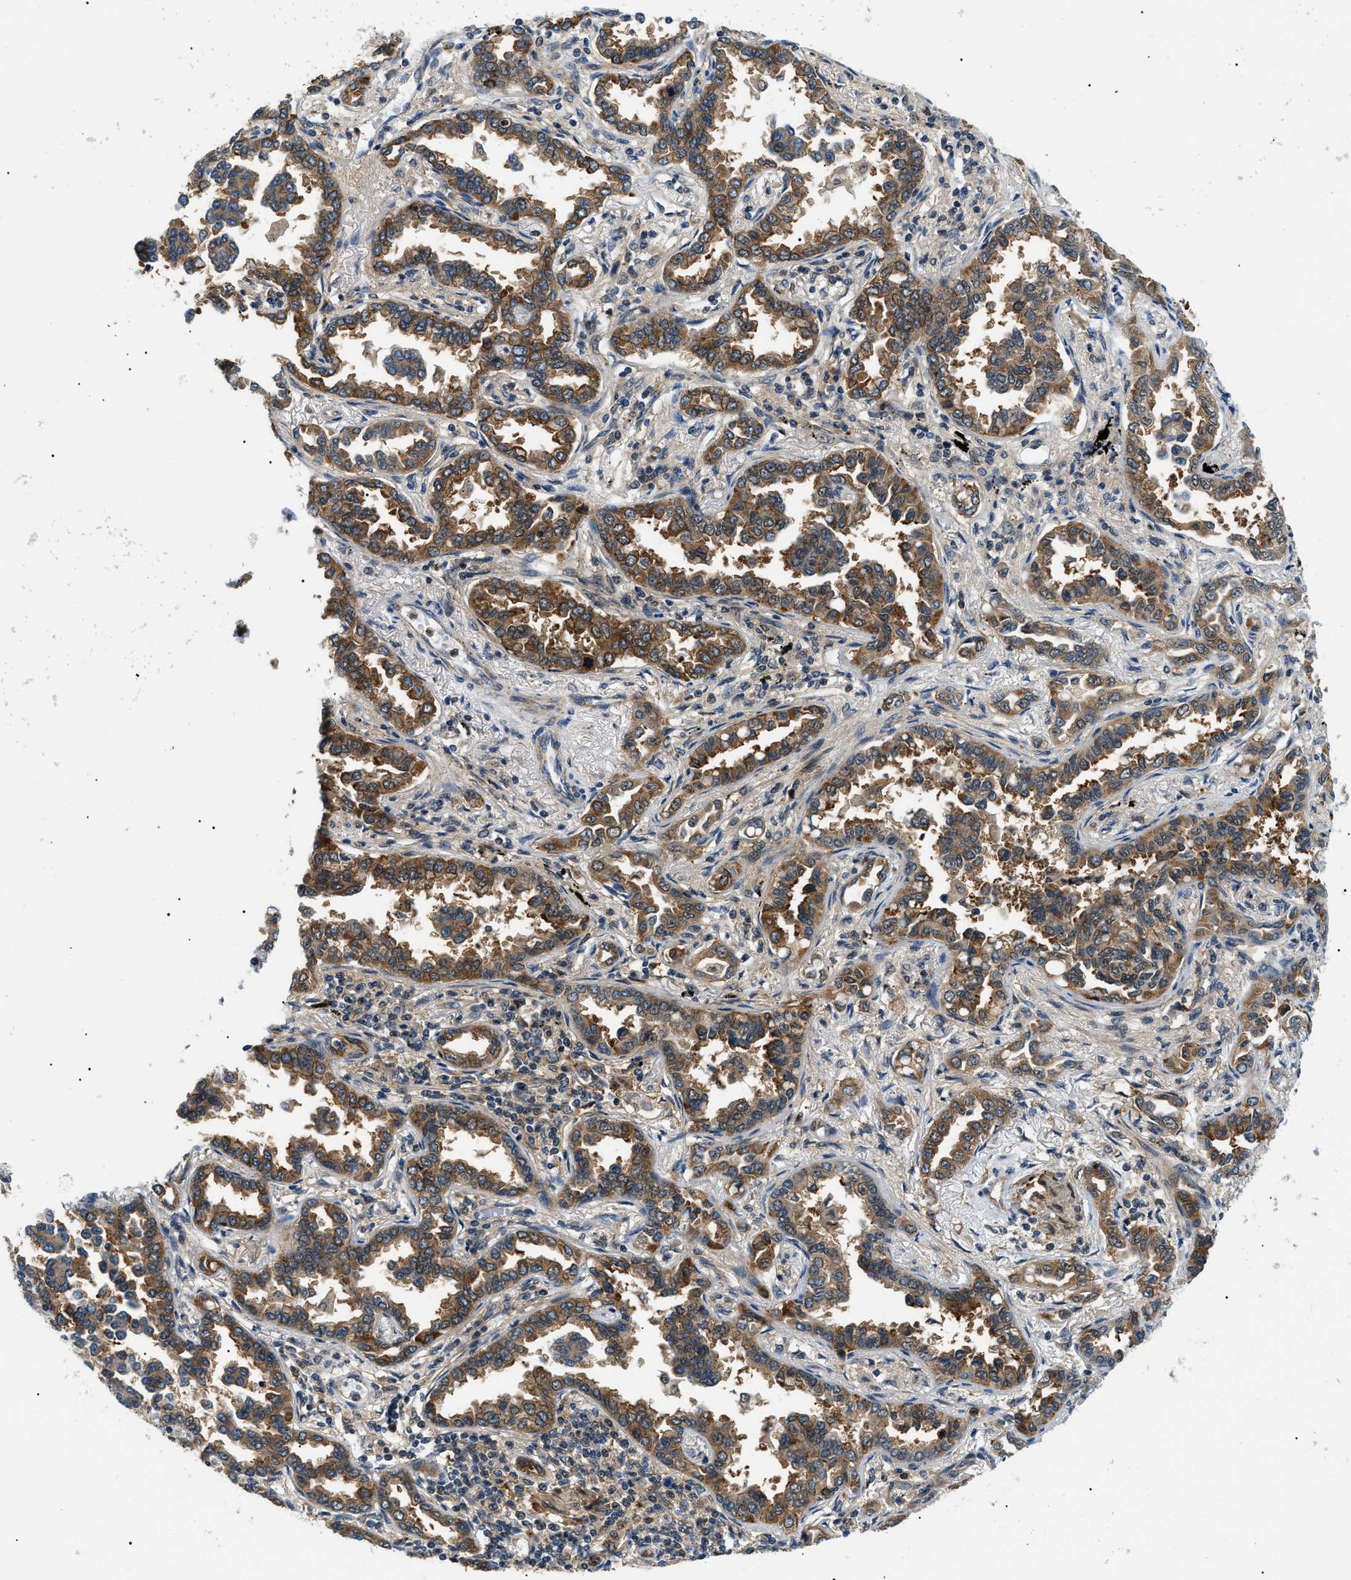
{"staining": {"intensity": "moderate", "quantity": ">75%", "location": "cytoplasmic/membranous,nuclear"}, "tissue": "lung cancer", "cell_type": "Tumor cells", "image_type": "cancer", "snomed": [{"axis": "morphology", "description": "Normal tissue, NOS"}, {"axis": "morphology", "description": "Adenocarcinoma, NOS"}, {"axis": "topography", "description": "Lung"}], "caption": "This micrograph reveals immunohistochemistry staining of lung cancer, with medium moderate cytoplasmic/membranous and nuclear positivity in approximately >75% of tumor cells.", "gene": "RBM15", "patient": {"sex": "male", "age": 59}}